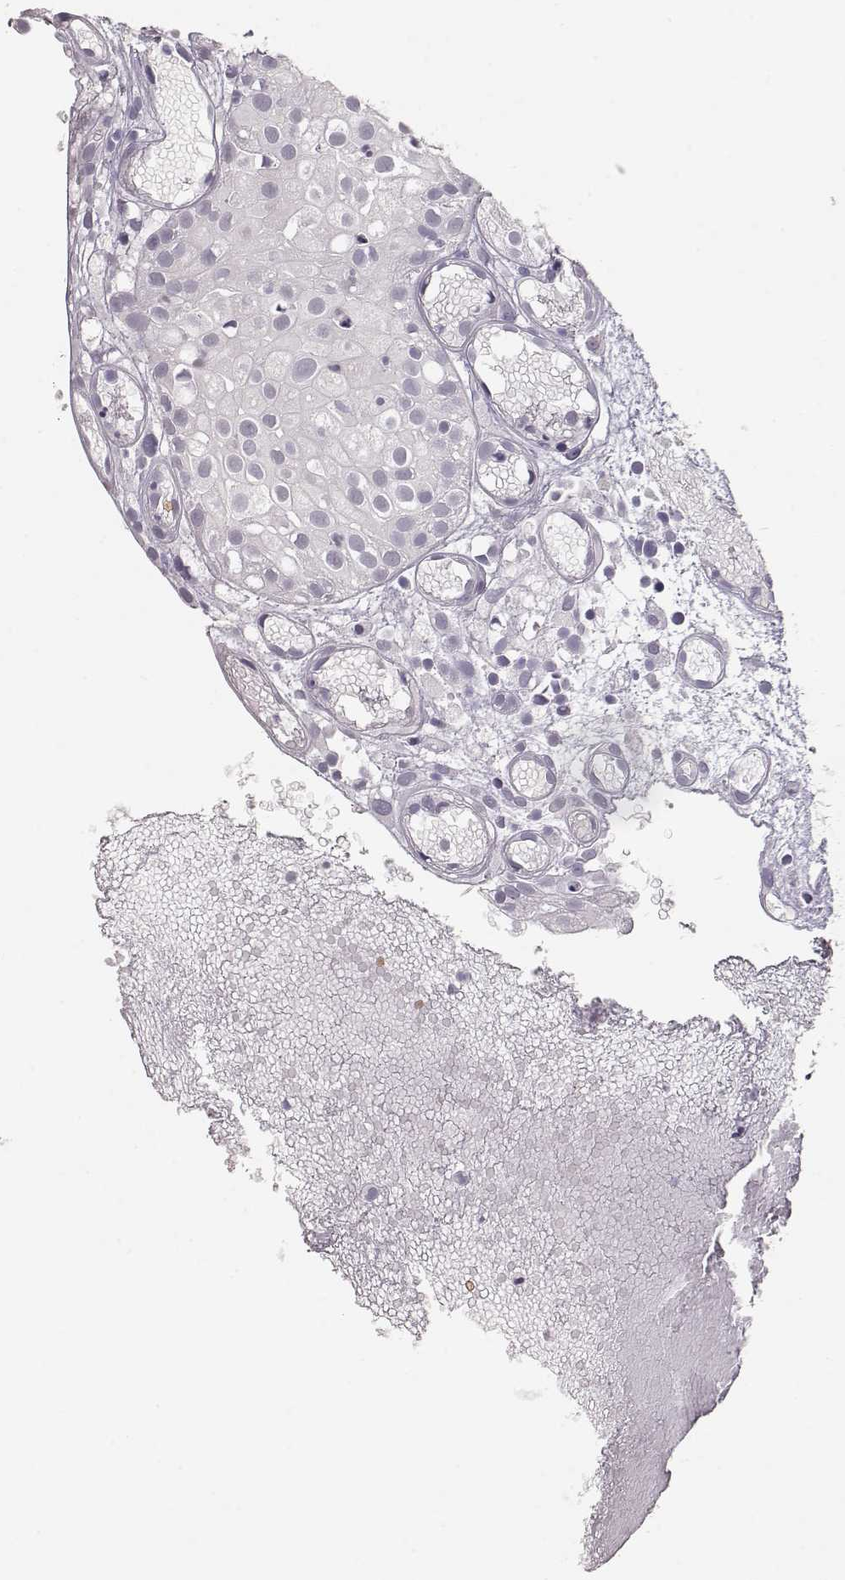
{"staining": {"intensity": "negative", "quantity": "none", "location": "none"}, "tissue": "prostate cancer", "cell_type": "Tumor cells", "image_type": "cancer", "snomed": [{"axis": "morphology", "description": "Adenocarcinoma, High grade"}, {"axis": "topography", "description": "Prostate"}], "caption": "The immunohistochemistry (IHC) photomicrograph has no significant expression in tumor cells of prostate cancer tissue. Brightfield microscopy of IHC stained with DAB (3,3'-diaminobenzidine) (brown) and hematoxylin (blue), captured at high magnification.", "gene": "MAGEC1", "patient": {"sex": "male", "age": 79}}